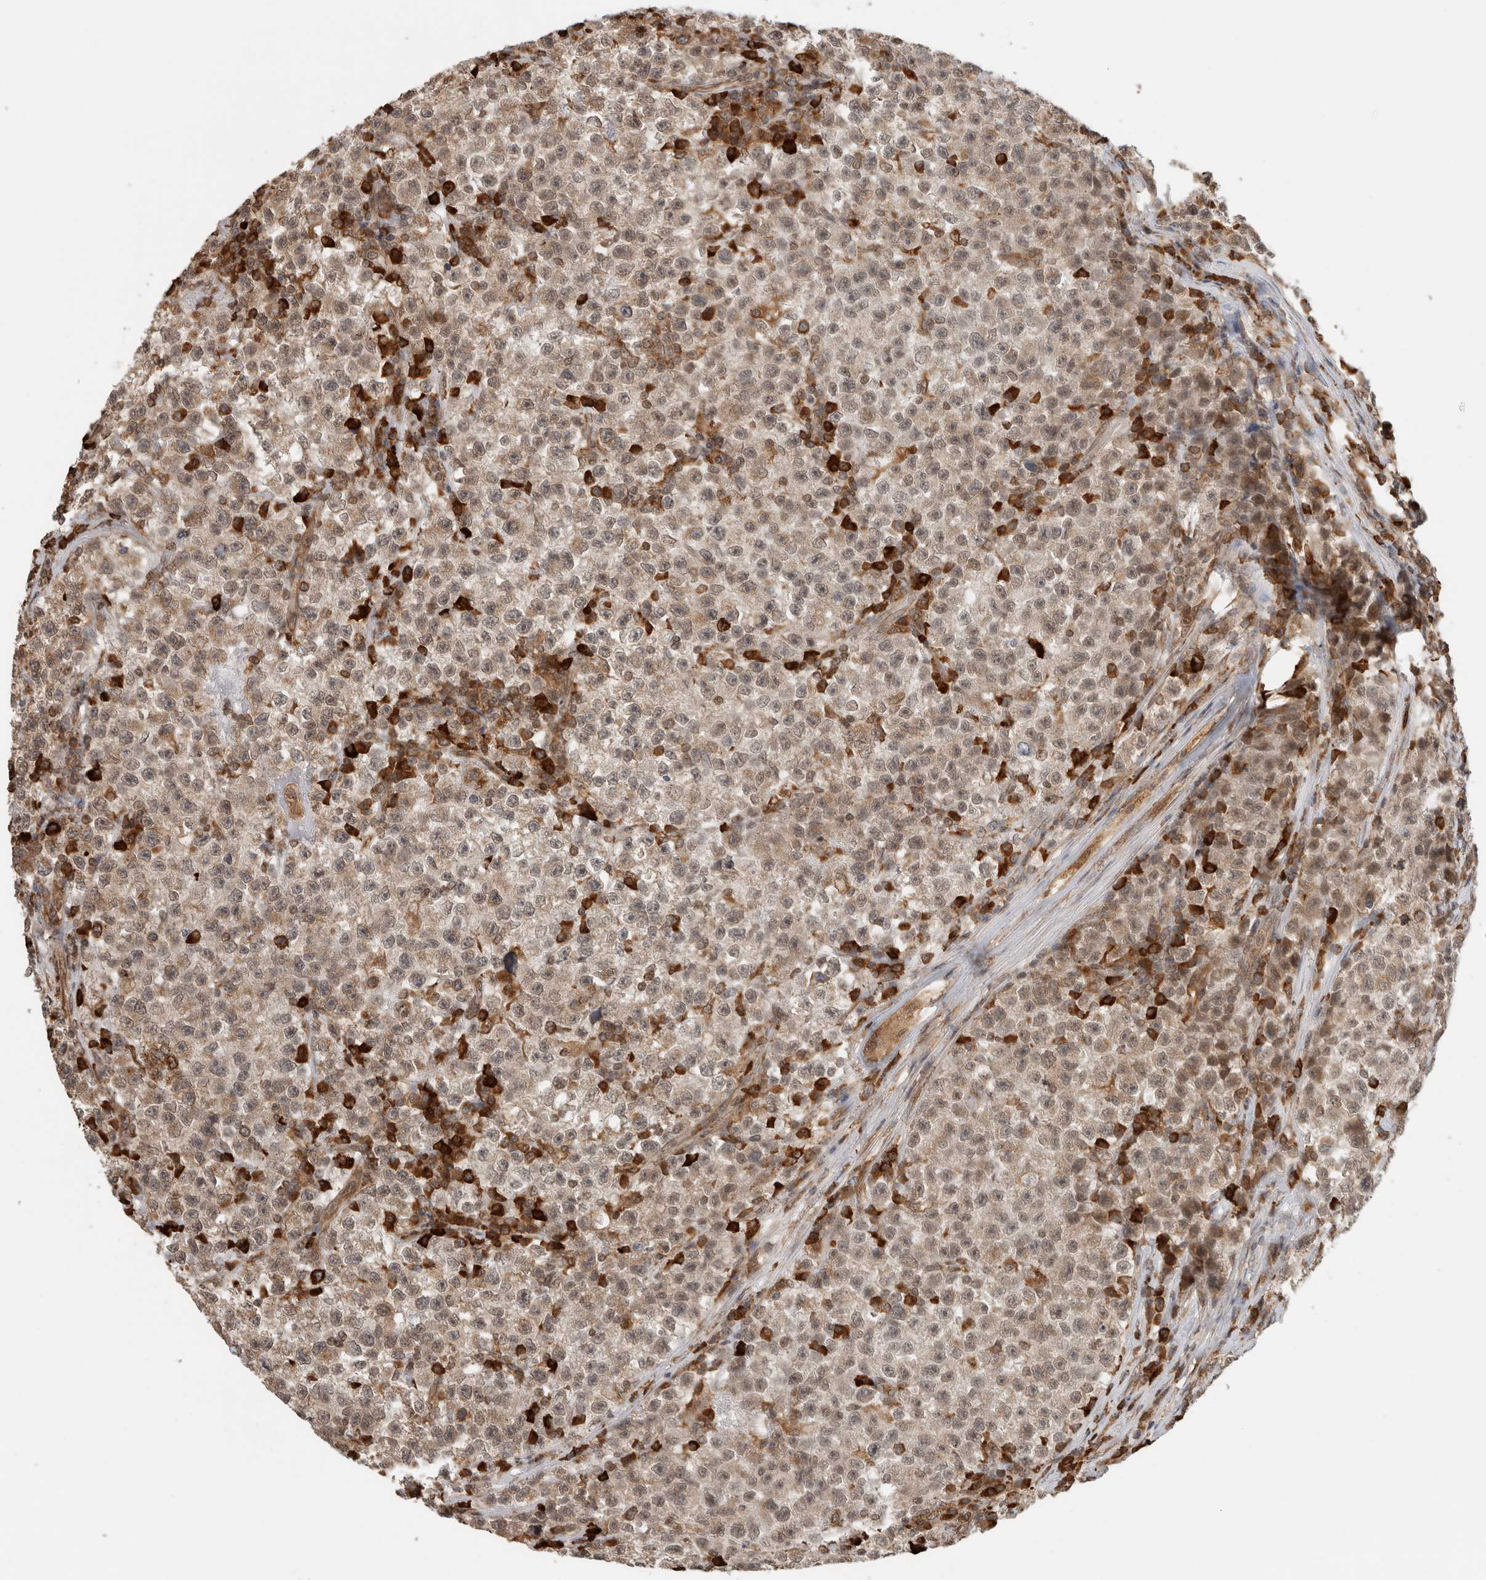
{"staining": {"intensity": "weak", "quantity": "25%-75%", "location": "nuclear"}, "tissue": "testis cancer", "cell_type": "Tumor cells", "image_type": "cancer", "snomed": [{"axis": "morphology", "description": "Seminoma, NOS"}, {"axis": "topography", "description": "Testis"}], "caption": "Protein expression analysis of testis seminoma exhibits weak nuclear expression in about 25%-75% of tumor cells. The protein of interest is stained brown, and the nuclei are stained in blue (DAB (3,3'-diaminobenzidine) IHC with brightfield microscopy, high magnification).", "gene": "MS4A7", "patient": {"sex": "male", "age": 22}}